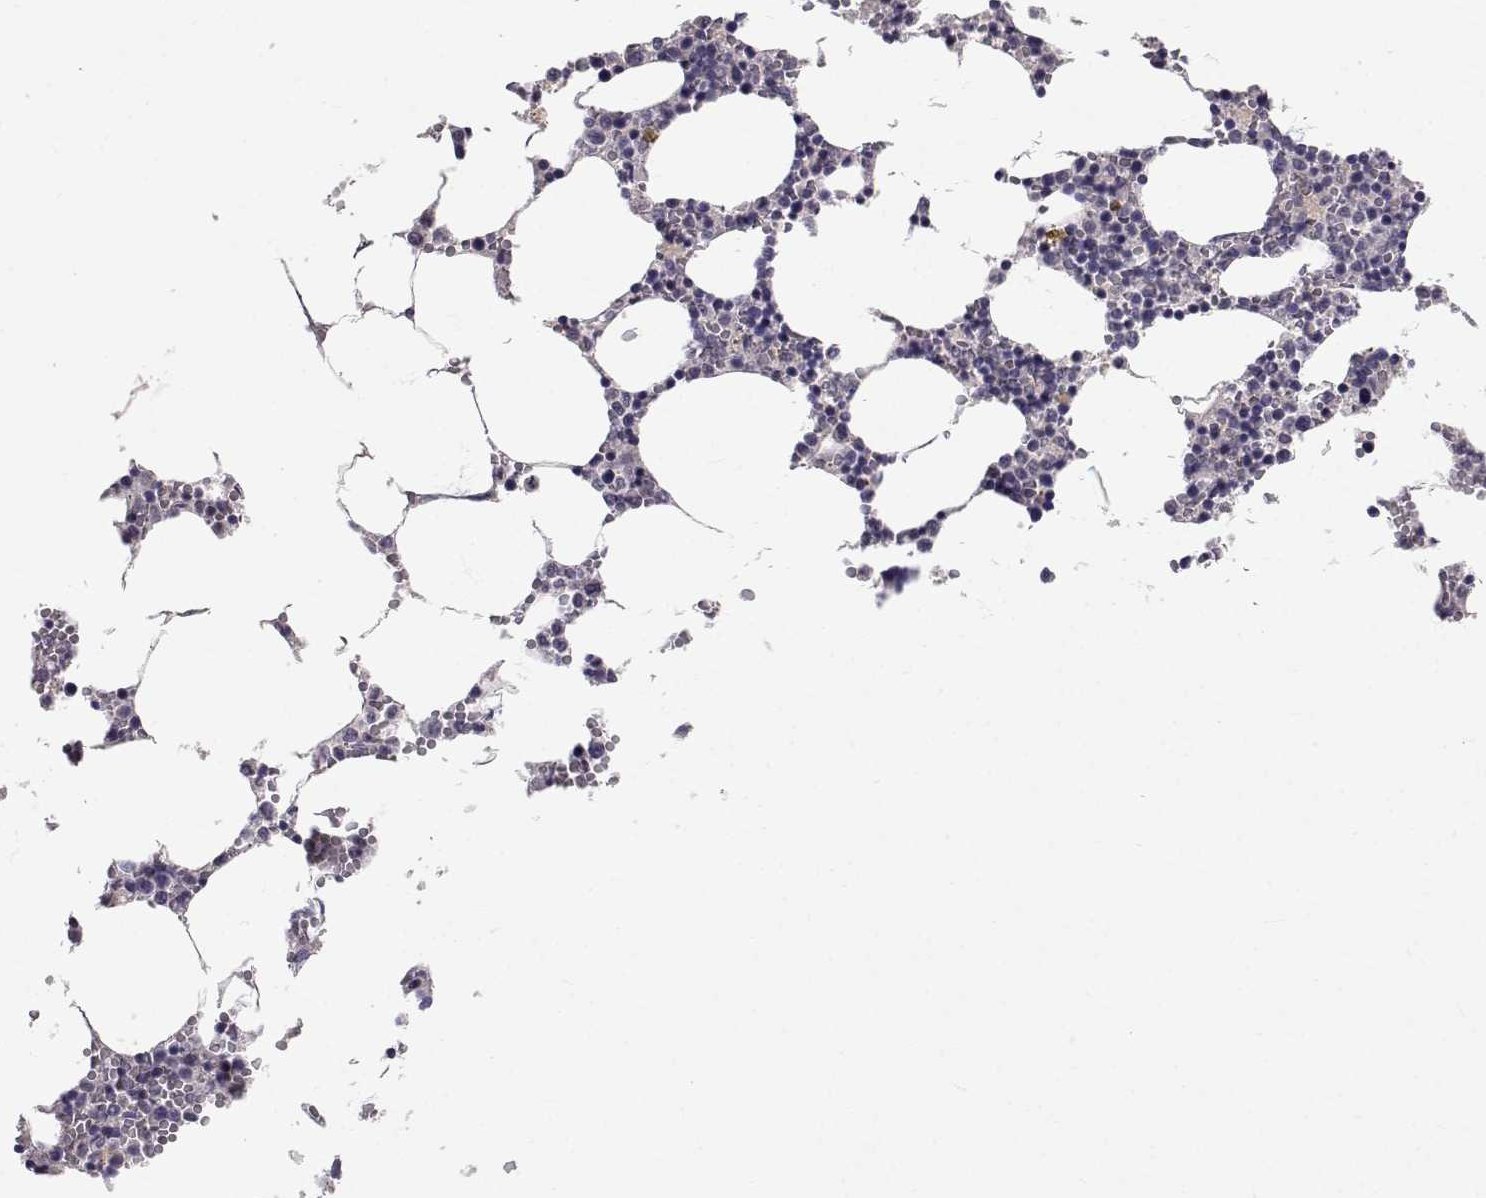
{"staining": {"intensity": "negative", "quantity": "none", "location": "none"}, "tissue": "bone marrow", "cell_type": "Hematopoietic cells", "image_type": "normal", "snomed": [{"axis": "morphology", "description": "Normal tissue, NOS"}, {"axis": "topography", "description": "Bone marrow"}], "caption": "This is an IHC histopathology image of unremarkable human bone marrow. There is no expression in hematopoietic cells.", "gene": "SLC6A3", "patient": {"sex": "female", "age": 64}}